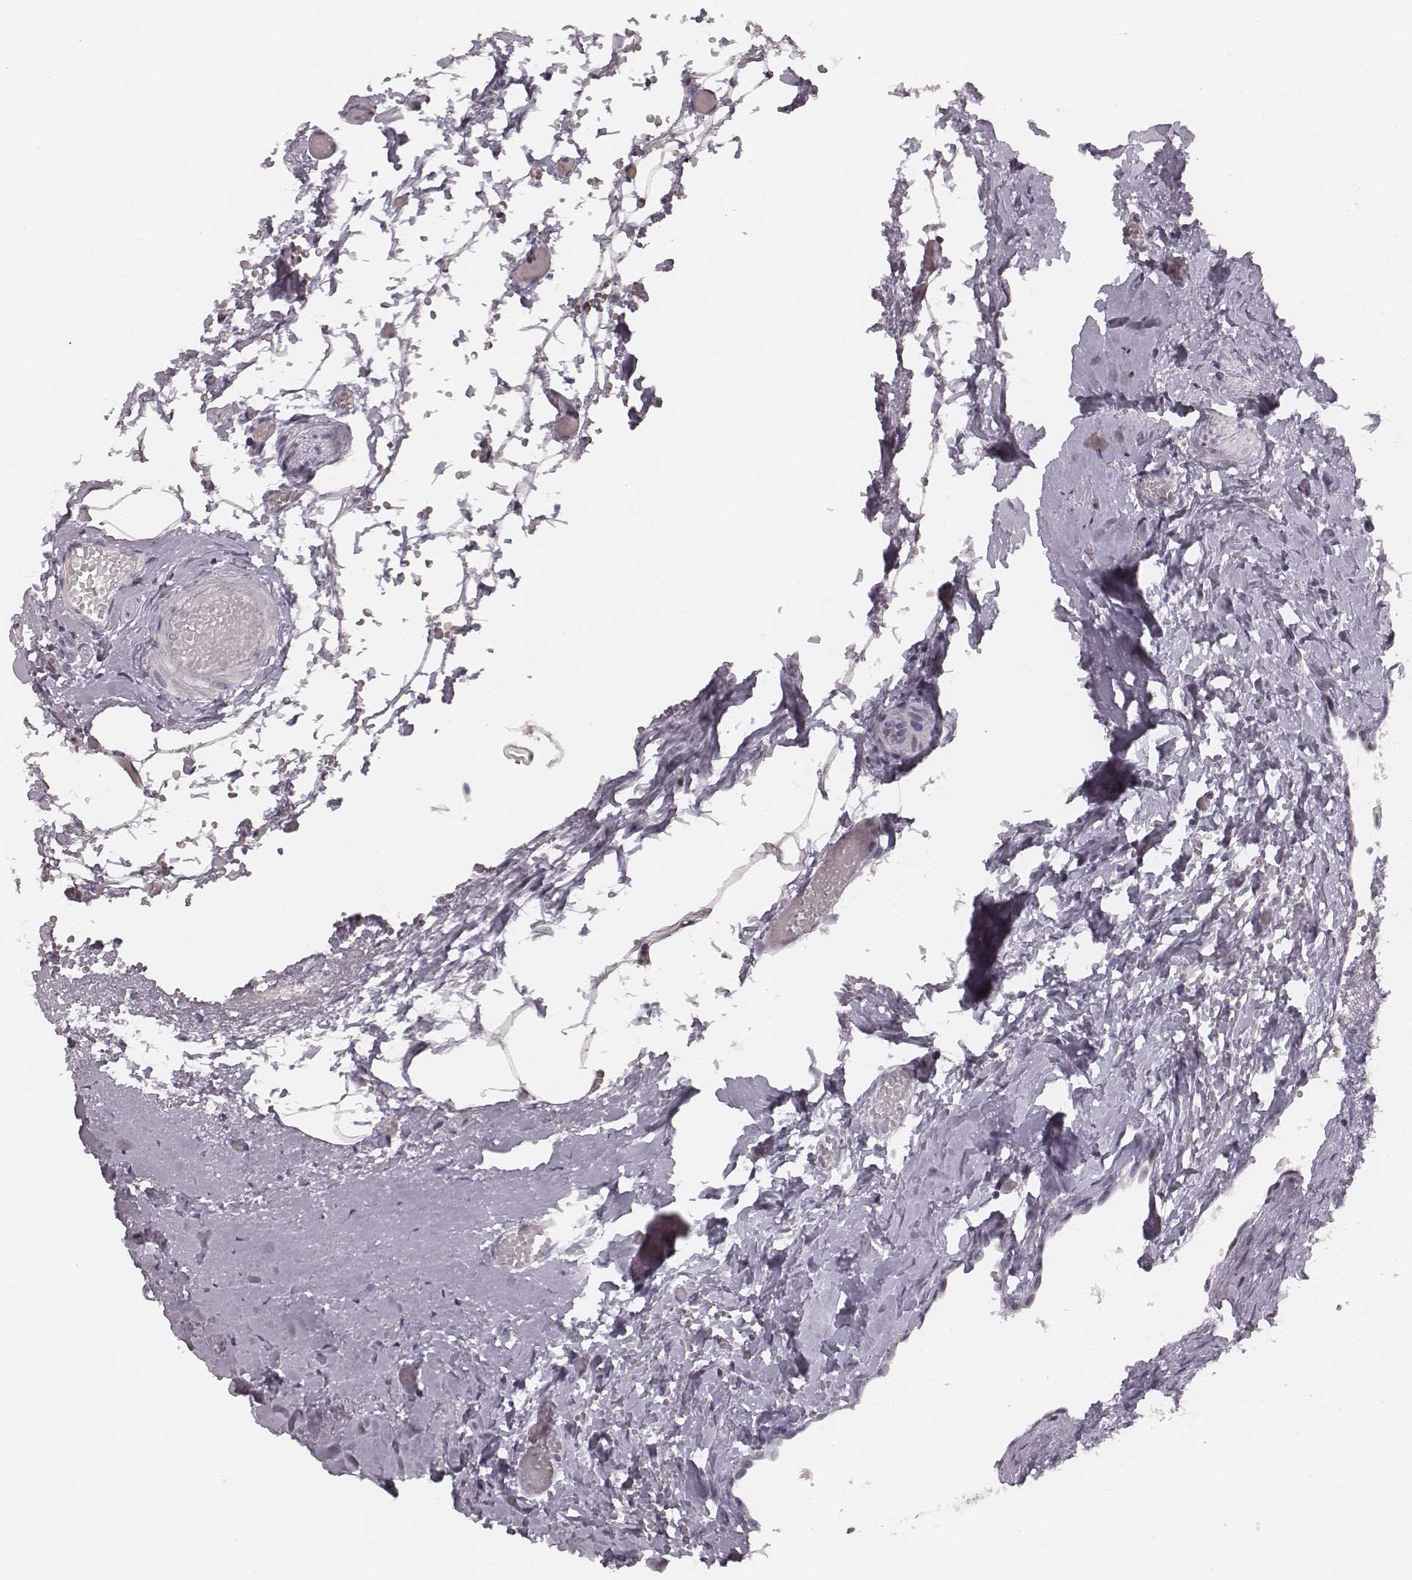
{"staining": {"intensity": "negative", "quantity": "none", "location": "none"}, "tissue": "ovary", "cell_type": "Follicle cells", "image_type": "normal", "snomed": [{"axis": "morphology", "description": "Normal tissue, NOS"}, {"axis": "topography", "description": "Ovary"}], "caption": "IHC of benign human ovary shows no staining in follicle cells. (DAB IHC with hematoxylin counter stain).", "gene": "S100Z", "patient": {"sex": "female", "age": 46}}